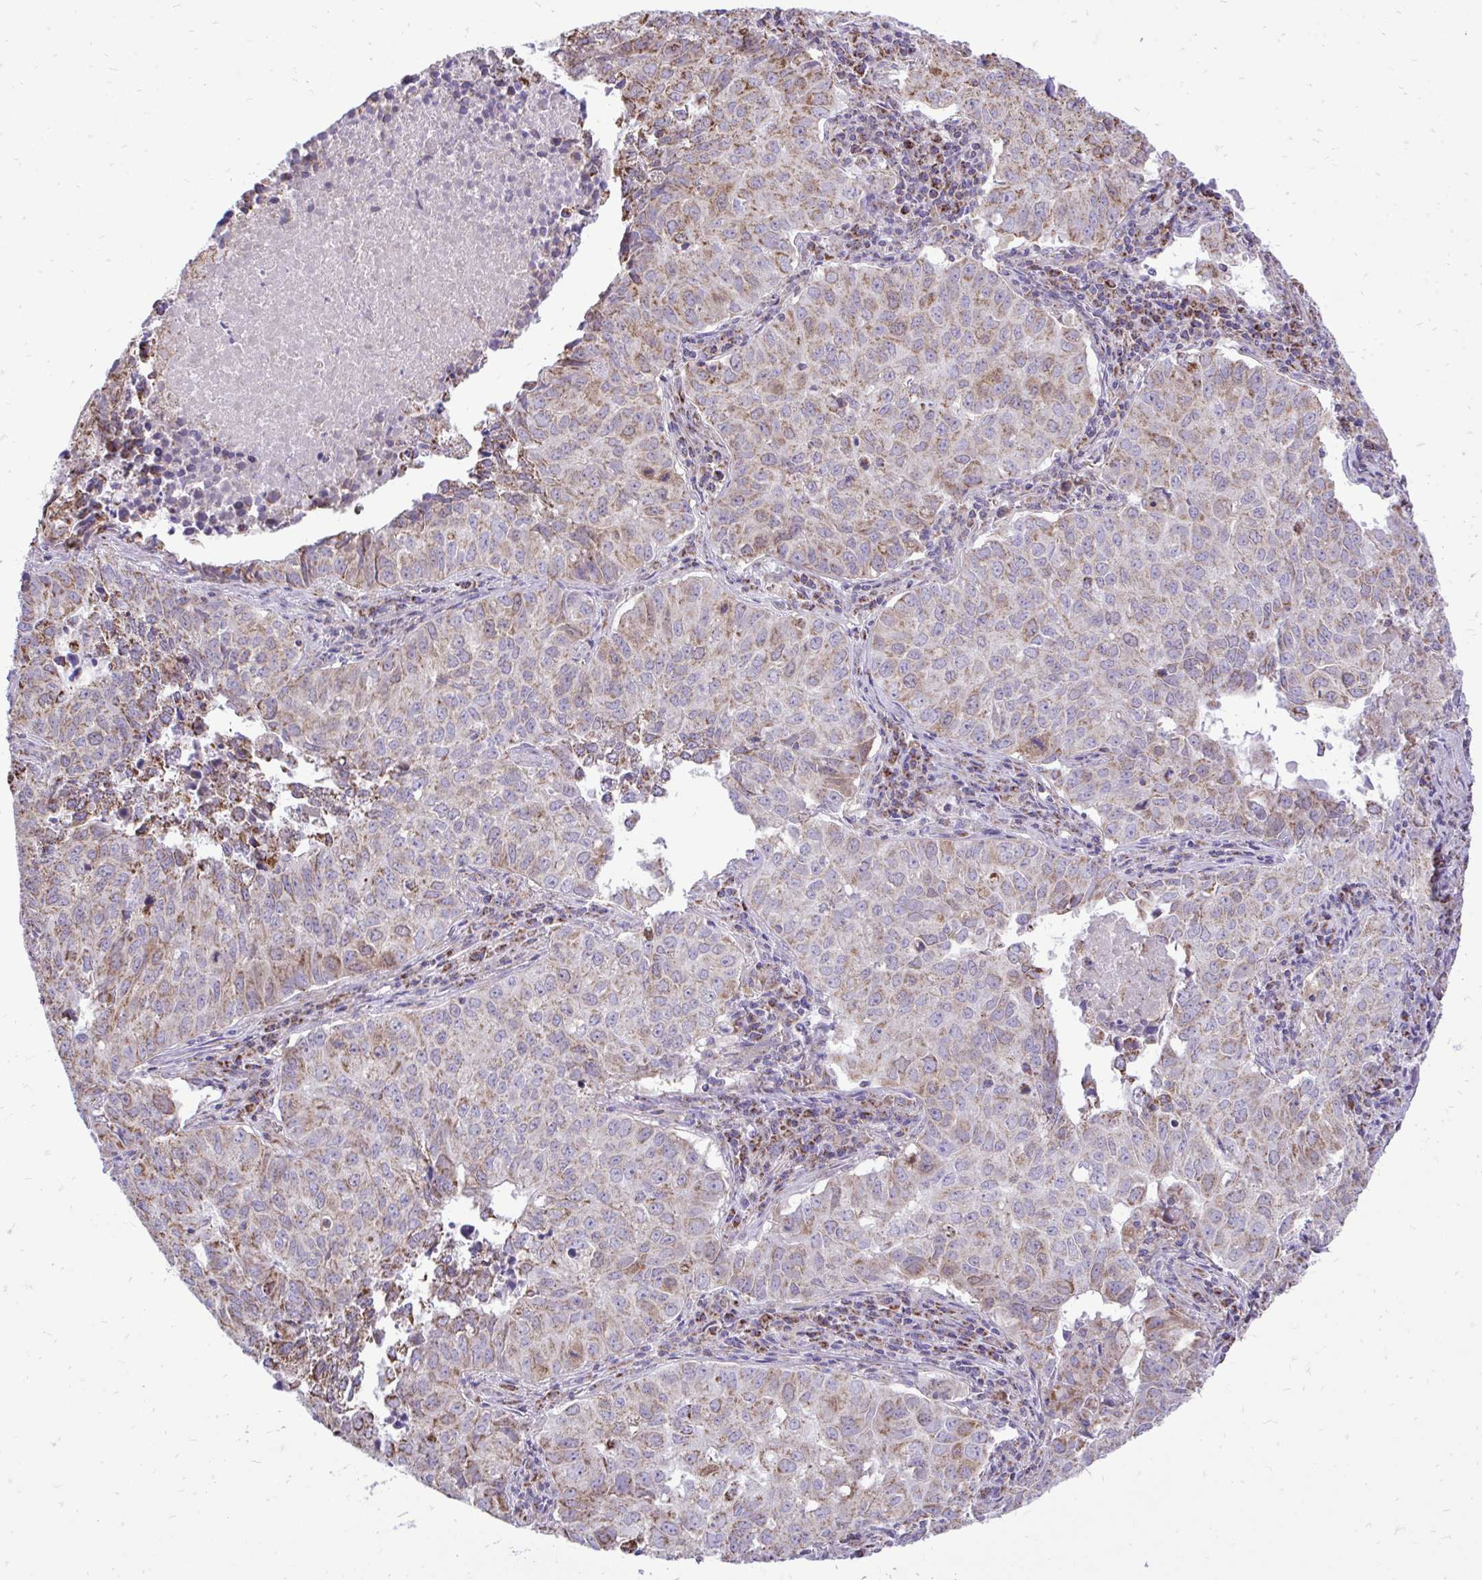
{"staining": {"intensity": "moderate", "quantity": "25%-75%", "location": "cytoplasmic/membranous"}, "tissue": "lung cancer", "cell_type": "Tumor cells", "image_type": "cancer", "snomed": [{"axis": "morphology", "description": "Adenocarcinoma, NOS"}, {"axis": "topography", "description": "Lung"}], "caption": "Lung adenocarcinoma stained with a protein marker demonstrates moderate staining in tumor cells.", "gene": "UBE2C", "patient": {"sex": "female", "age": 50}}